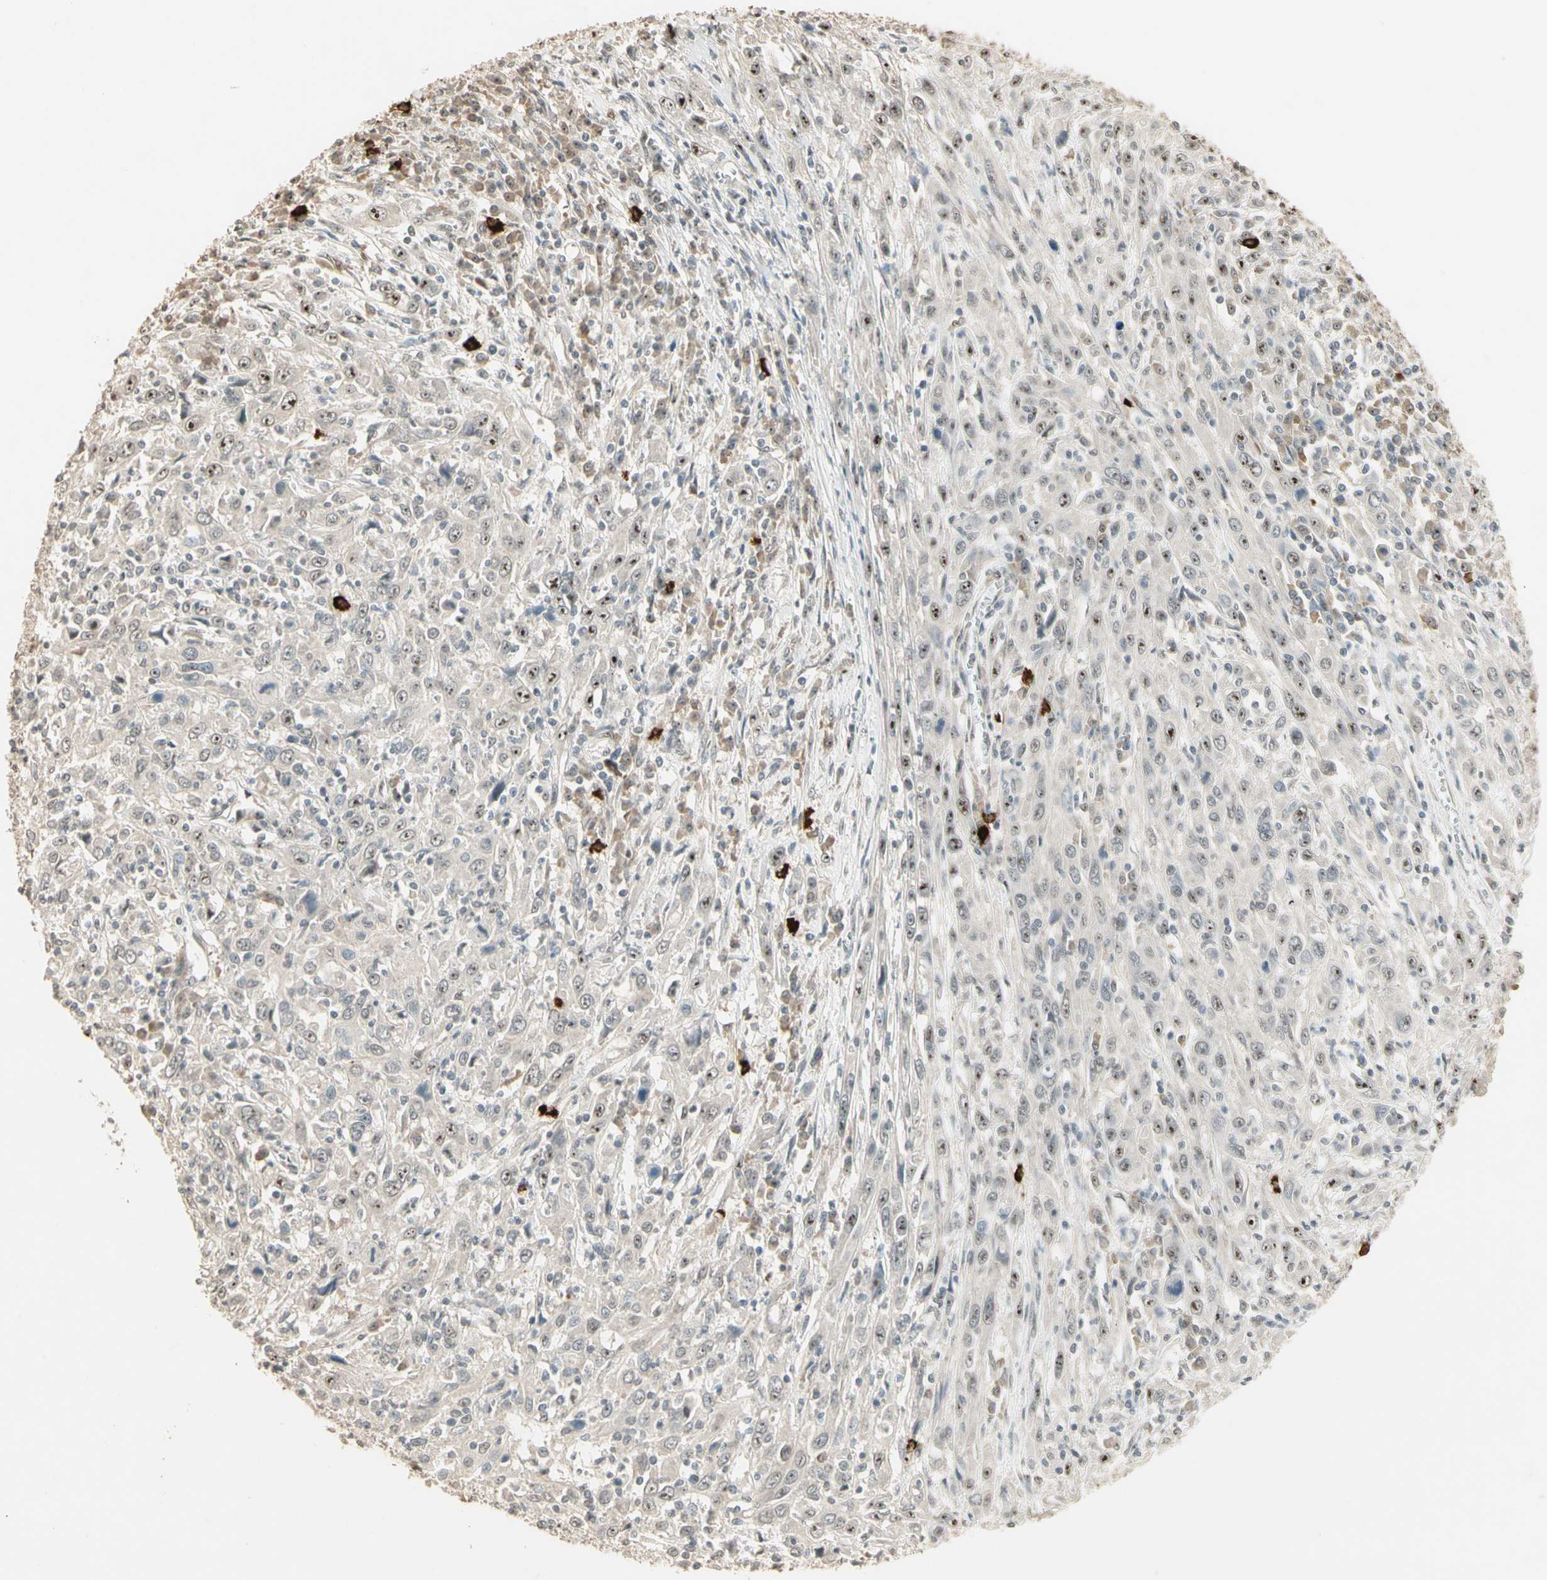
{"staining": {"intensity": "strong", "quantity": ">75%", "location": "nuclear"}, "tissue": "cervical cancer", "cell_type": "Tumor cells", "image_type": "cancer", "snomed": [{"axis": "morphology", "description": "Squamous cell carcinoma, NOS"}, {"axis": "topography", "description": "Cervix"}], "caption": "Immunohistochemical staining of human squamous cell carcinoma (cervical) displays strong nuclear protein staining in about >75% of tumor cells. (Brightfield microscopy of DAB IHC at high magnification).", "gene": "ETV4", "patient": {"sex": "female", "age": 46}}